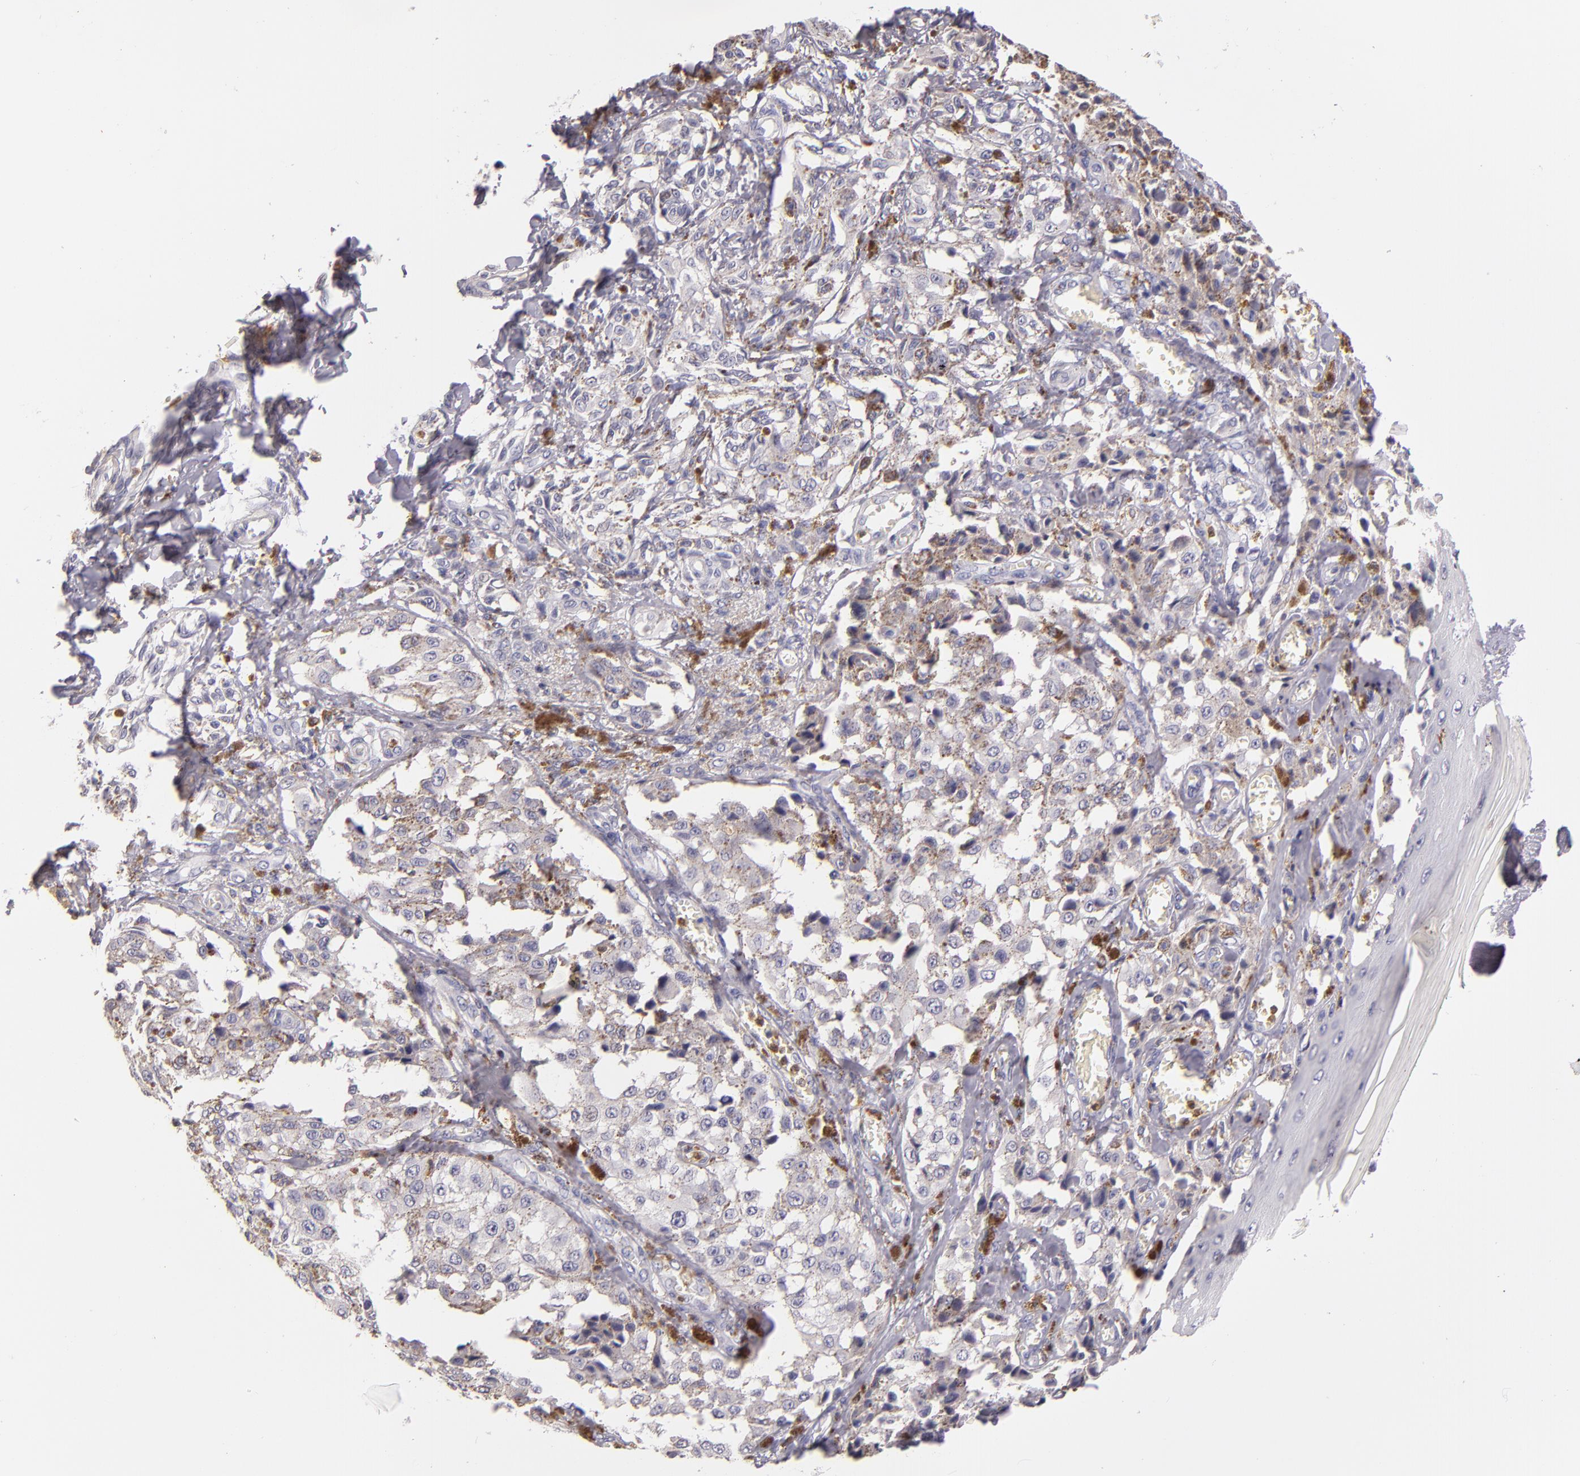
{"staining": {"intensity": "moderate", "quantity": "<25%", "location": "cytoplasmic/membranous"}, "tissue": "melanoma", "cell_type": "Tumor cells", "image_type": "cancer", "snomed": [{"axis": "morphology", "description": "Malignant melanoma, NOS"}, {"axis": "topography", "description": "Skin"}], "caption": "About <25% of tumor cells in human melanoma exhibit moderate cytoplasmic/membranous protein expression as visualized by brown immunohistochemical staining.", "gene": "TLR8", "patient": {"sex": "female", "age": 82}}